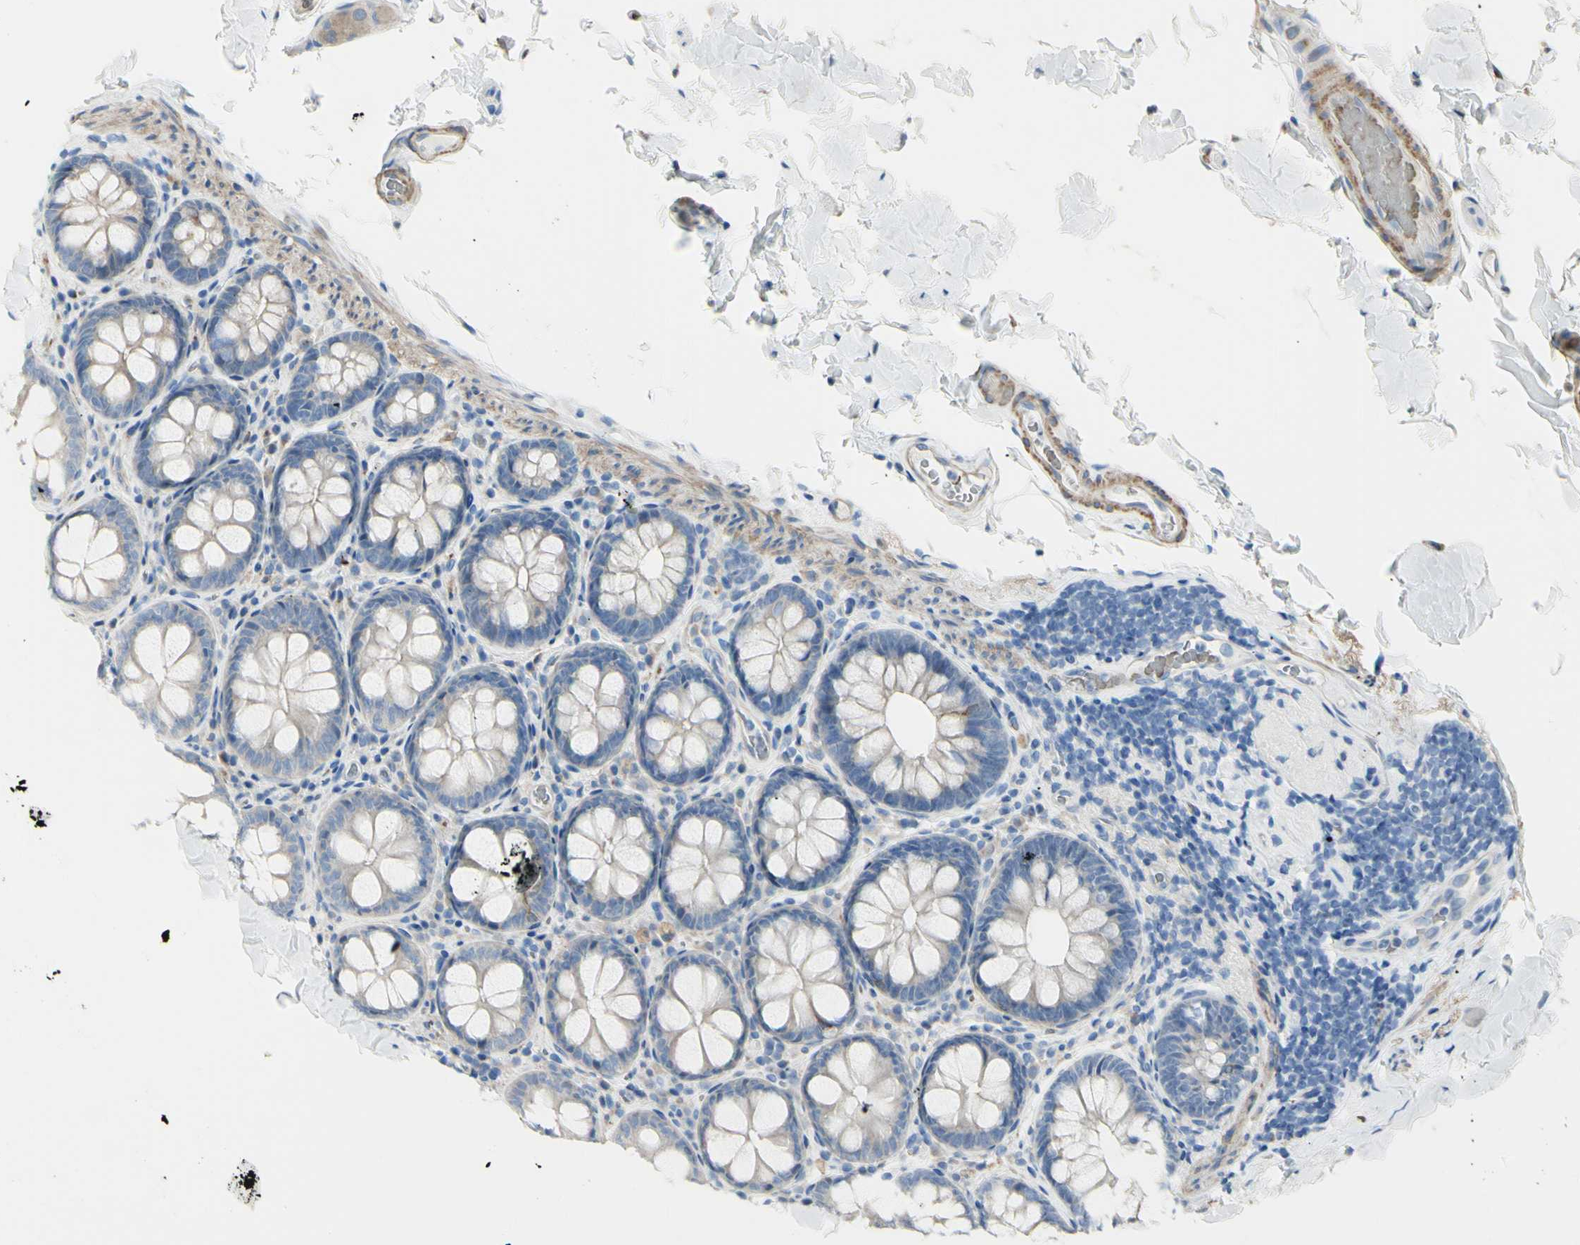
{"staining": {"intensity": "moderate", "quantity": "25%-75%", "location": "cytoplasmic/membranous"}, "tissue": "colon", "cell_type": "Endothelial cells", "image_type": "normal", "snomed": [{"axis": "morphology", "description": "Normal tissue, NOS"}, {"axis": "topography", "description": "Colon"}], "caption": "About 25%-75% of endothelial cells in benign human colon reveal moderate cytoplasmic/membranous protein positivity as visualized by brown immunohistochemical staining.", "gene": "NCBP2L", "patient": {"sex": "female", "age": 61}}